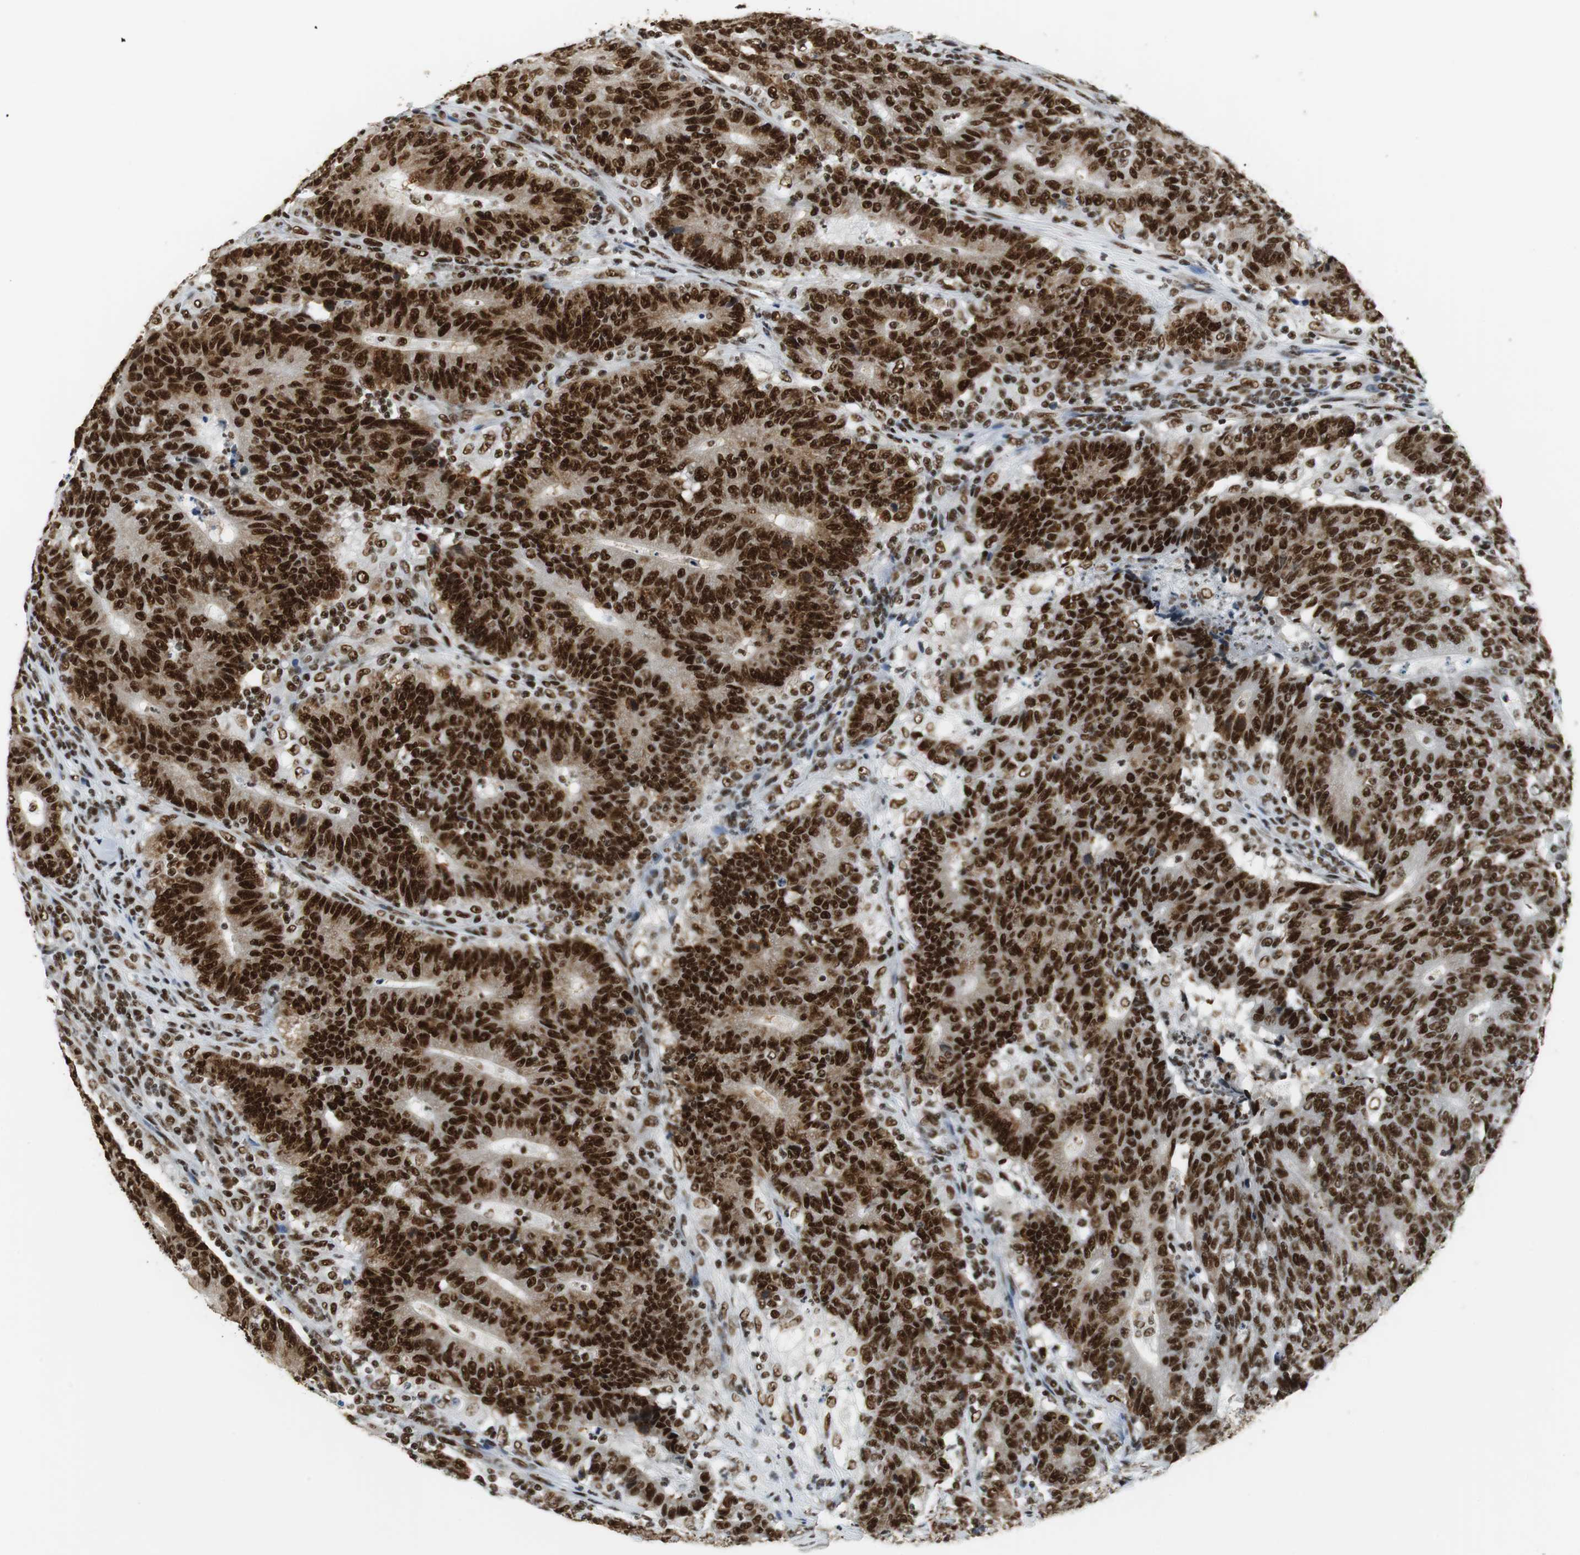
{"staining": {"intensity": "strong", "quantity": ">75%", "location": "nuclear"}, "tissue": "colorectal cancer", "cell_type": "Tumor cells", "image_type": "cancer", "snomed": [{"axis": "morphology", "description": "Normal tissue, NOS"}, {"axis": "morphology", "description": "Adenocarcinoma, NOS"}, {"axis": "topography", "description": "Colon"}], "caption": "Adenocarcinoma (colorectal) tissue exhibits strong nuclear staining in approximately >75% of tumor cells (Brightfield microscopy of DAB IHC at high magnification).", "gene": "PRKDC", "patient": {"sex": "female", "age": 75}}